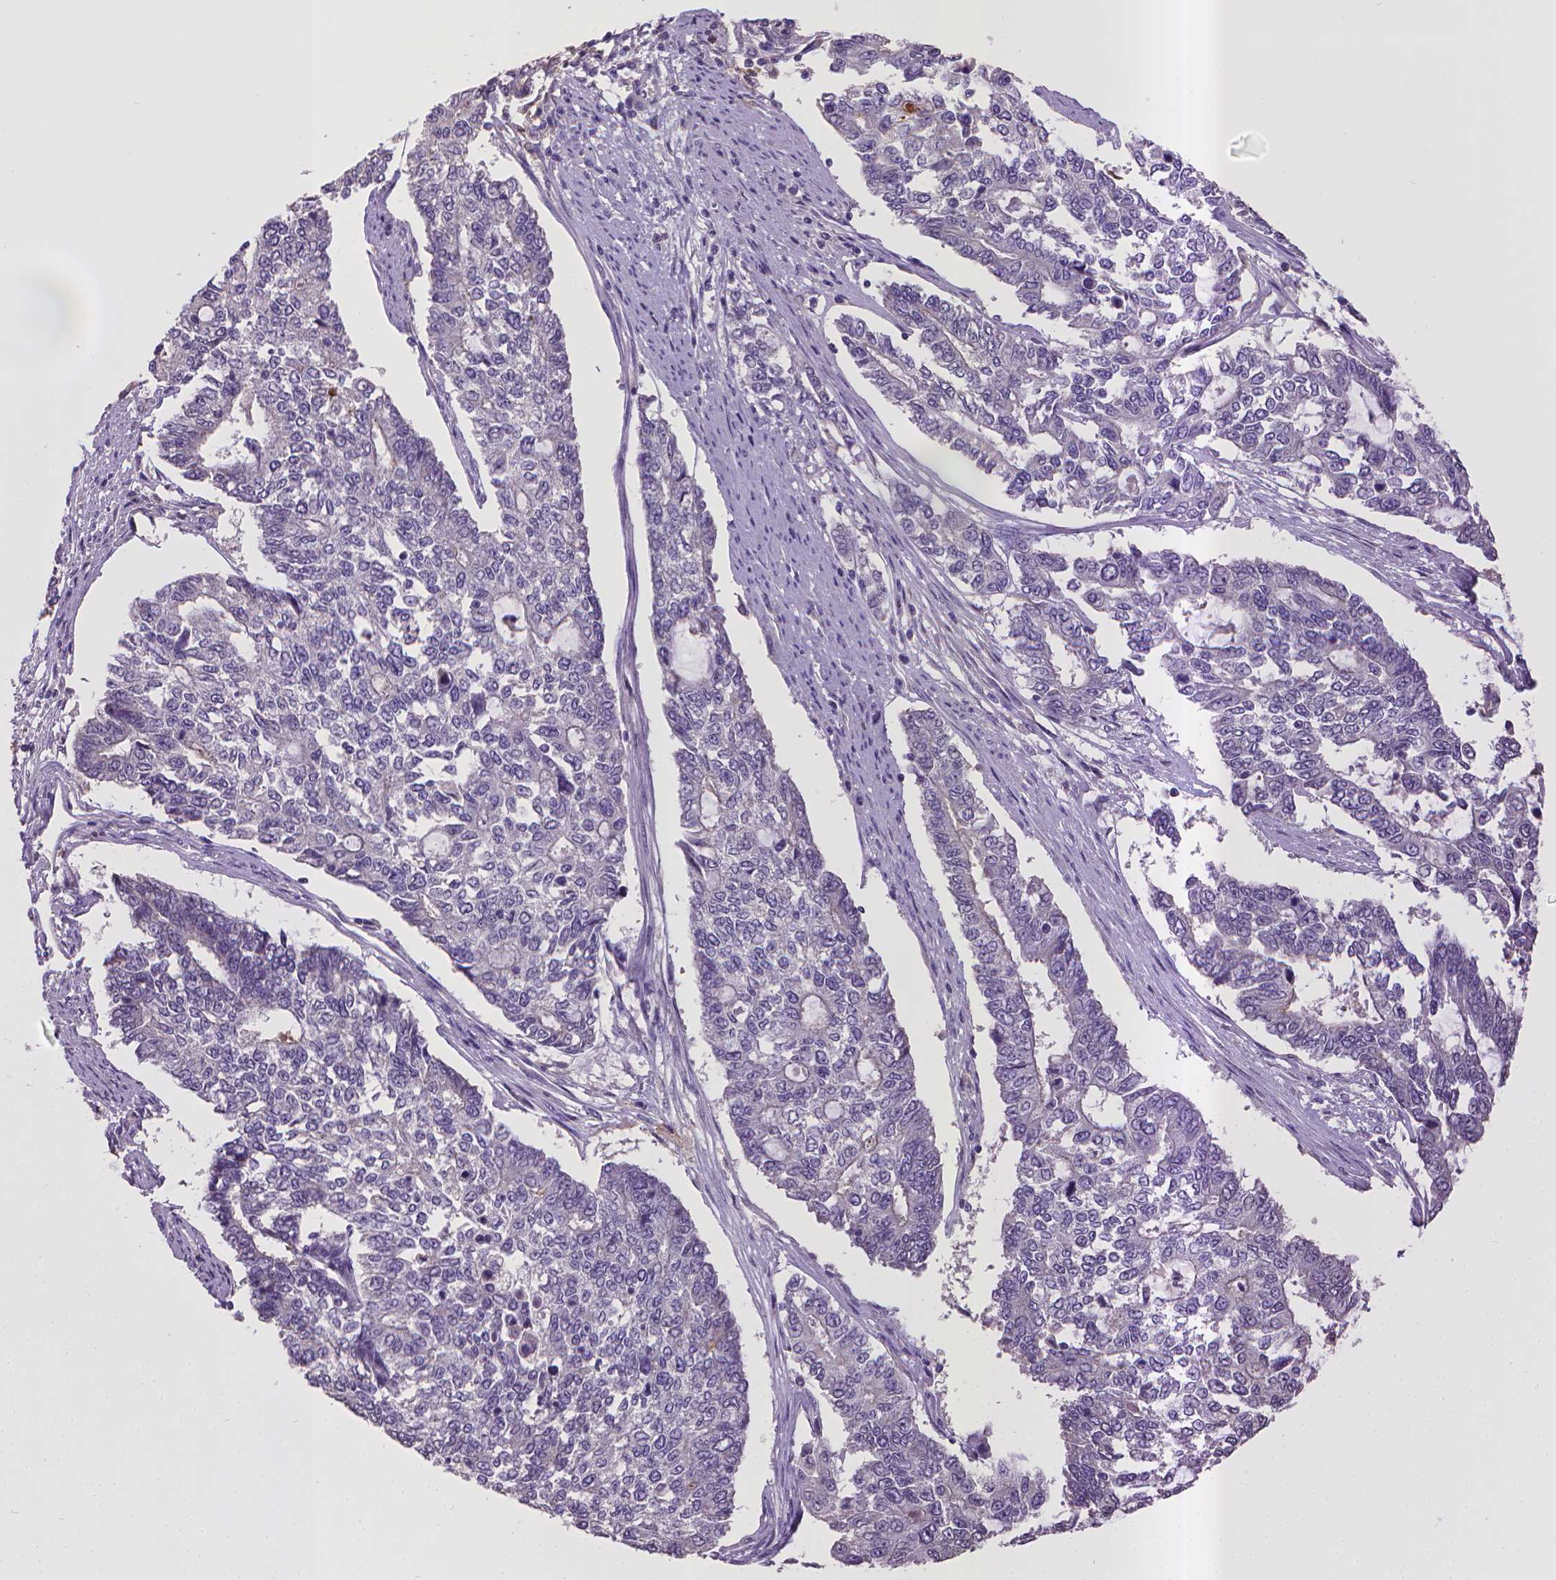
{"staining": {"intensity": "negative", "quantity": "none", "location": "none"}, "tissue": "endometrial cancer", "cell_type": "Tumor cells", "image_type": "cancer", "snomed": [{"axis": "morphology", "description": "Adenocarcinoma, NOS"}, {"axis": "topography", "description": "Uterus"}], "caption": "Adenocarcinoma (endometrial) was stained to show a protein in brown. There is no significant staining in tumor cells. (IHC, brightfield microscopy, high magnification).", "gene": "CPM", "patient": {"sex": "female", "age": 59}}